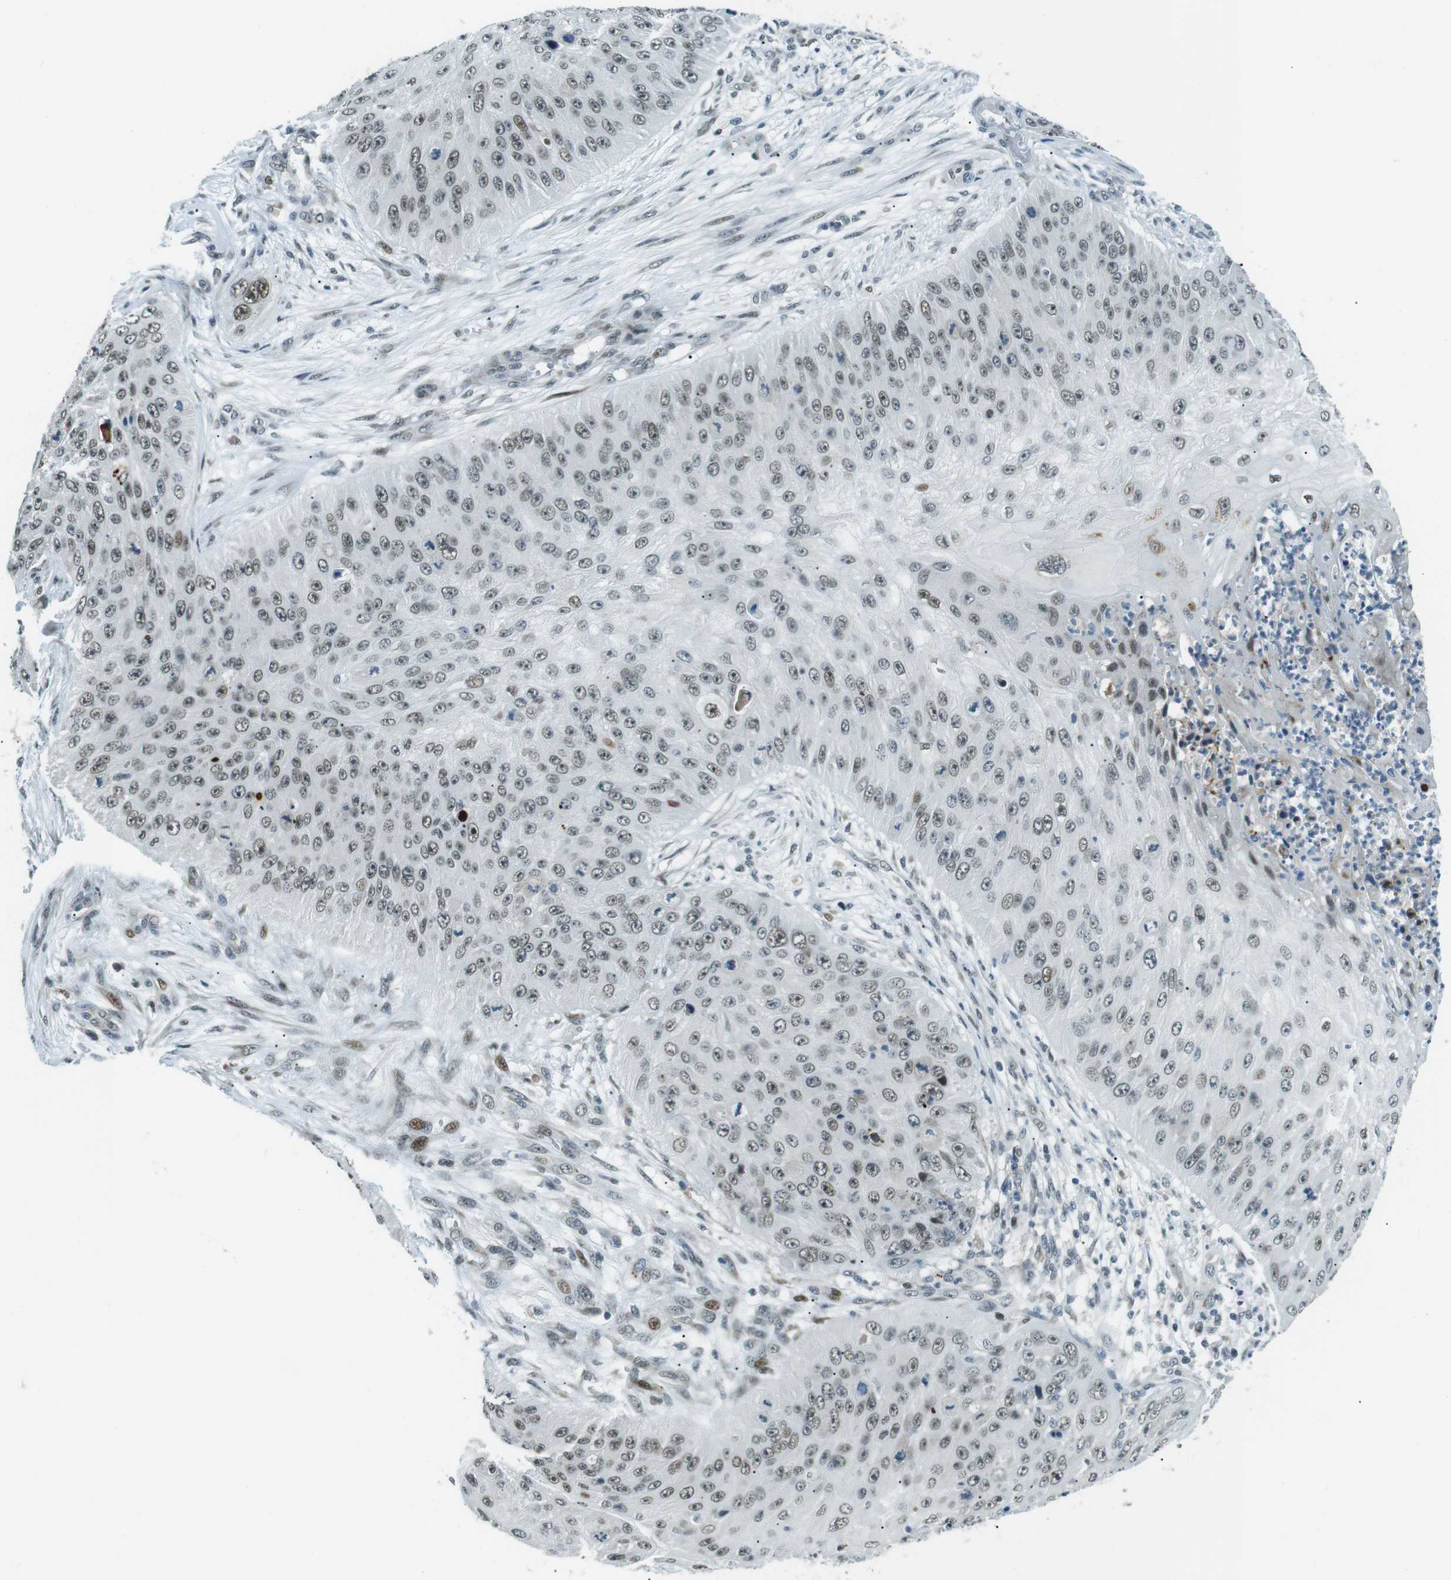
{"staining": {"intensity": "weak", "quantity": ">75%", "location": "nuclear"}, "tissue": "skin cancer", "cell_type": "Tumor cells", "image_type": "cancer", "snomed": [{"axis": "morphology", "description": "Squamous cell carcinoma, NOS"}, {"axis": "topography", "description": "Skin"}], "caption": "Skin cancer (squamous cell carcinoma) stained with immunohistochemistry reveals weak nuclear positivity in approximately >75% of tumor cells.", "gene": "PJA1", "patient": {"sex": "female", "age": 80}}